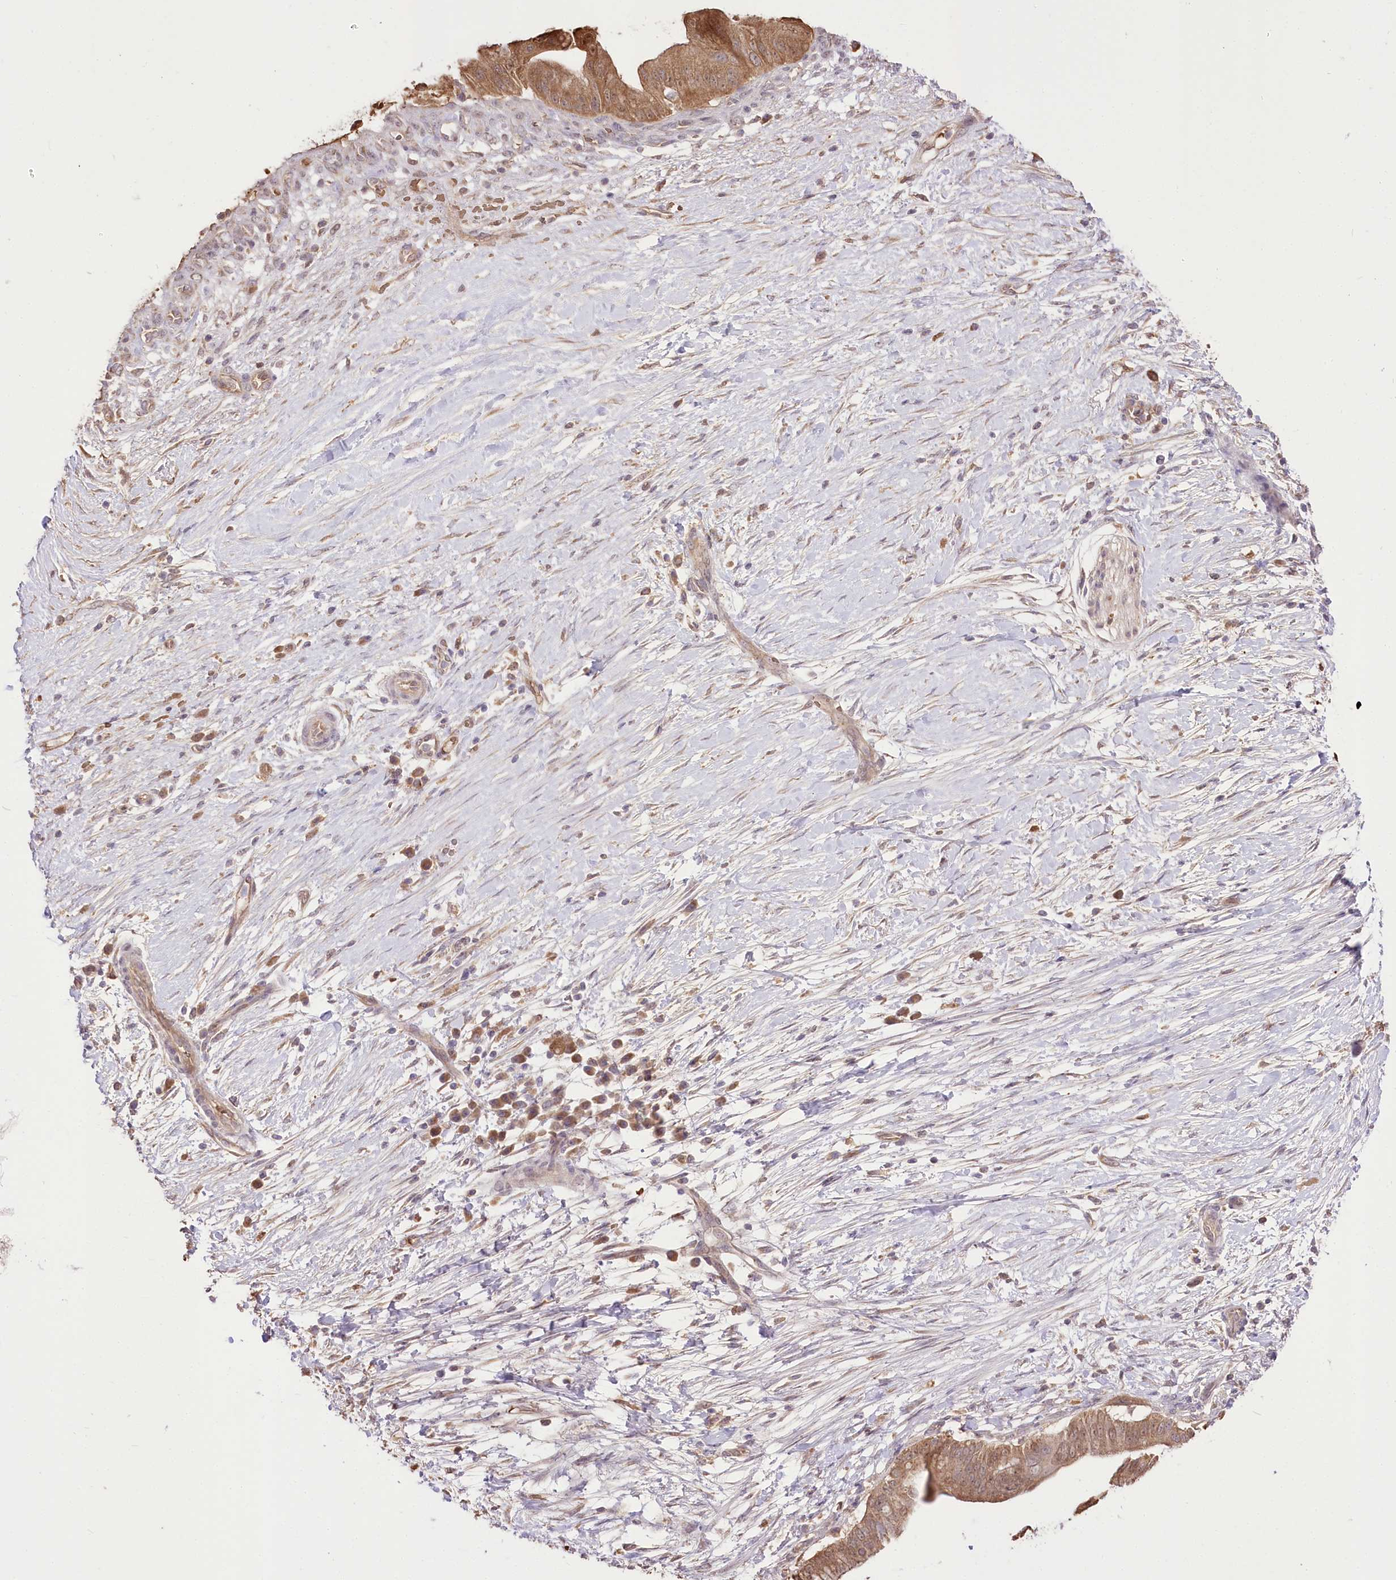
{"staining": {"intensity": "moderate", "quantity": ">75%", "location": "cytoplasmic/membranous"}, "tissue": "pancreatic cancer", "cell_type": "Tumor cells", "image_type": "cancer", "snomed": [{"axis": "morphology", "description": "Adenocarcinoma, NOS"}, {"axis": "topography", "description": "Pancreas"}], "caption": "Moderate cytoplasmic/membranous positivity is identified in approximately >75% of tumor cells in pancreatic cancer (adenocarcinoma).", "gene": "R3HDM2", "patient": {"sex": "male", "age": 68}}